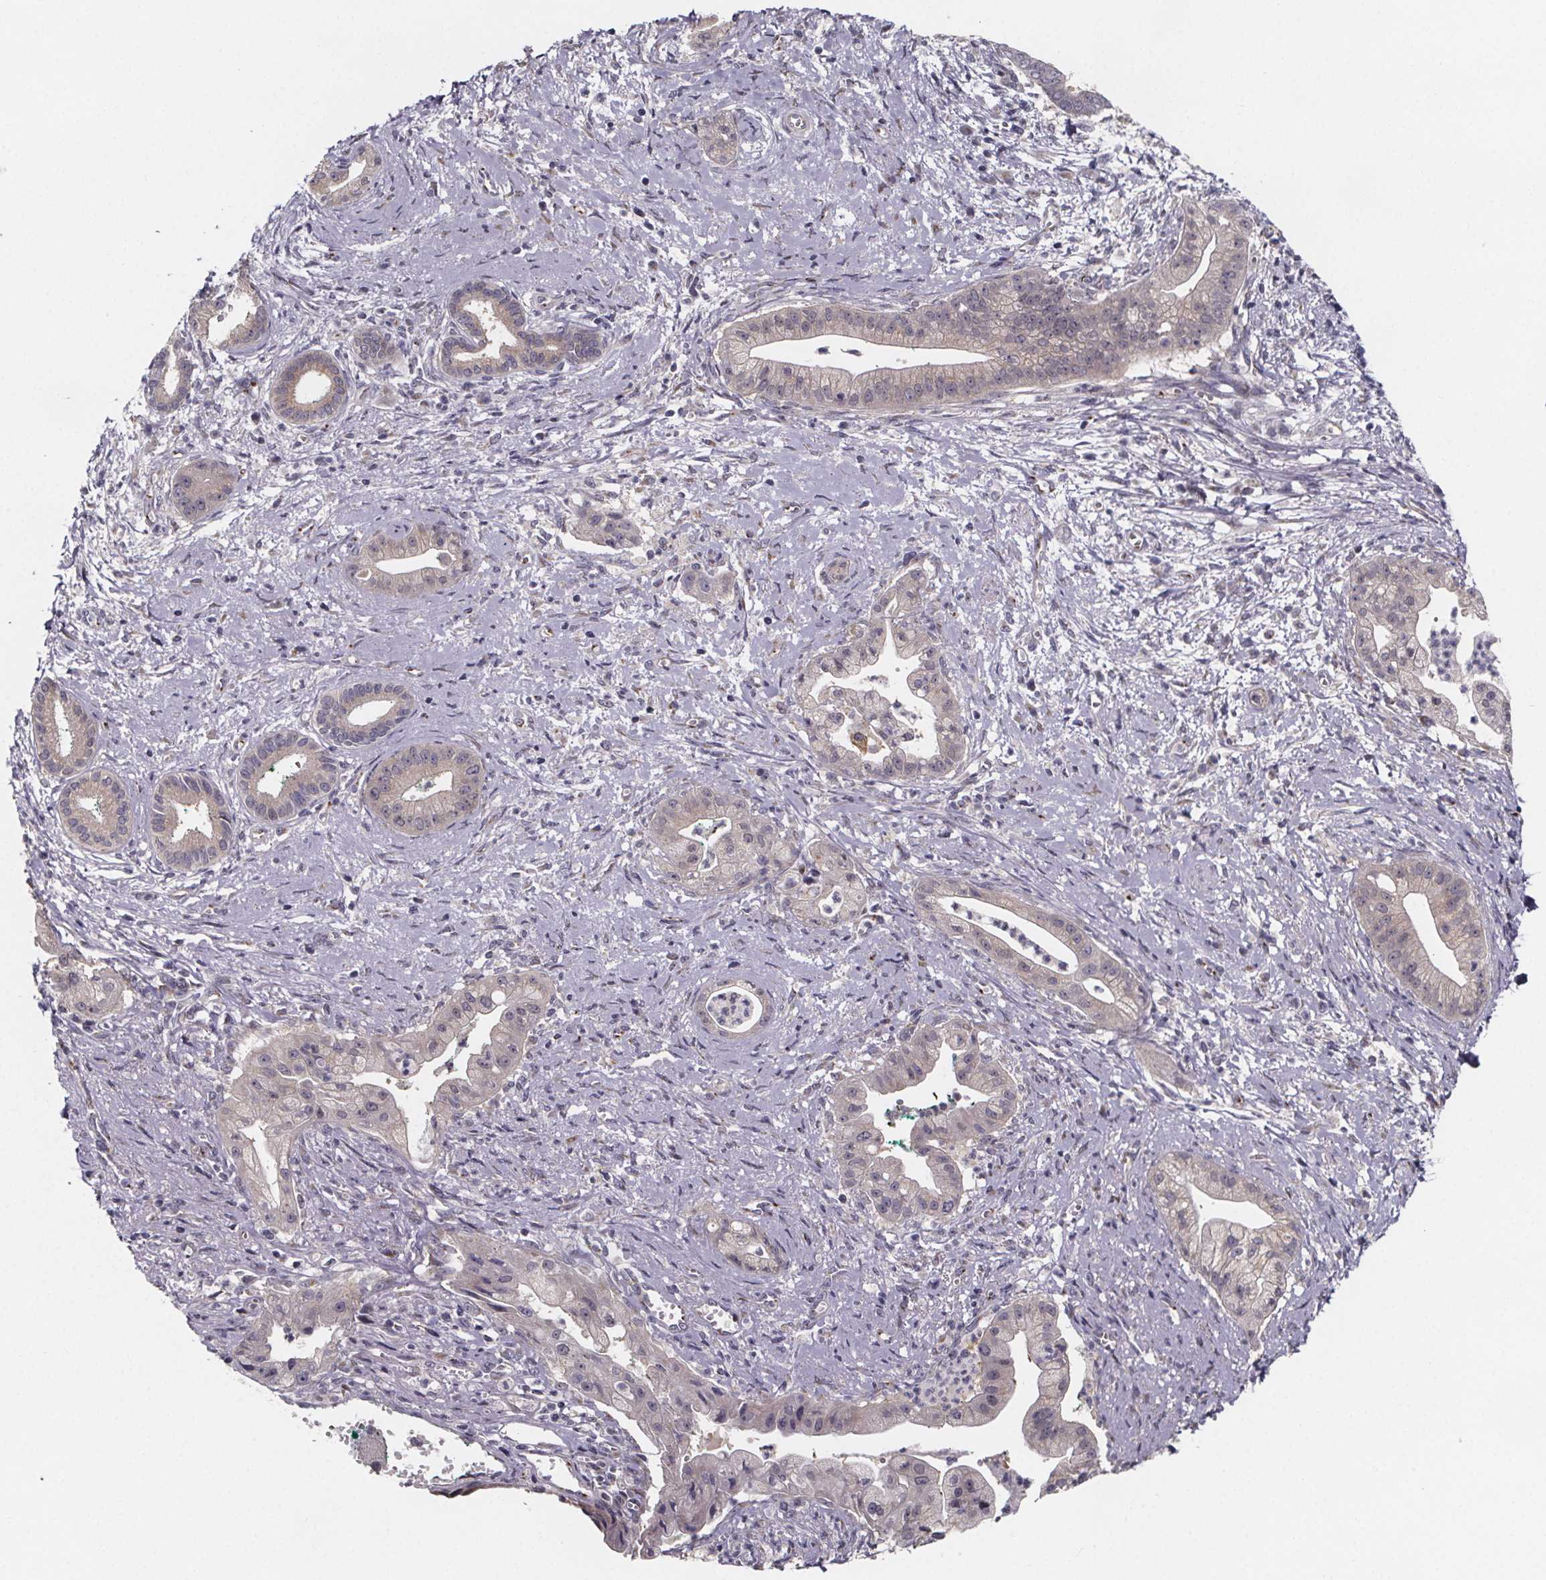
{"staining": {"intensity": "negative", "quantity": "none", "location": "none"}, "tissue": "pancreatic cancer", "cell_type": "Tumor cells", "image_type": "cancer", "snomed": [{"axis": "morphology", "description": "Normal tissue, NOS"}, {"axis": "morphology", "description": "Adenocarcinoma, NOS"}, {"axis": "topography", "description": "Lymph node"}, {"axis": "topography", "description": "Pancreas"}], "caption": "An IHC micrograph of adenocarcinoma (pancreatic) is shown. There is no staining in tumor cells of adenocarcinoma (pancreatic).", "gene": "NDST1", "patient": {"sex": "female", "age": 58}}